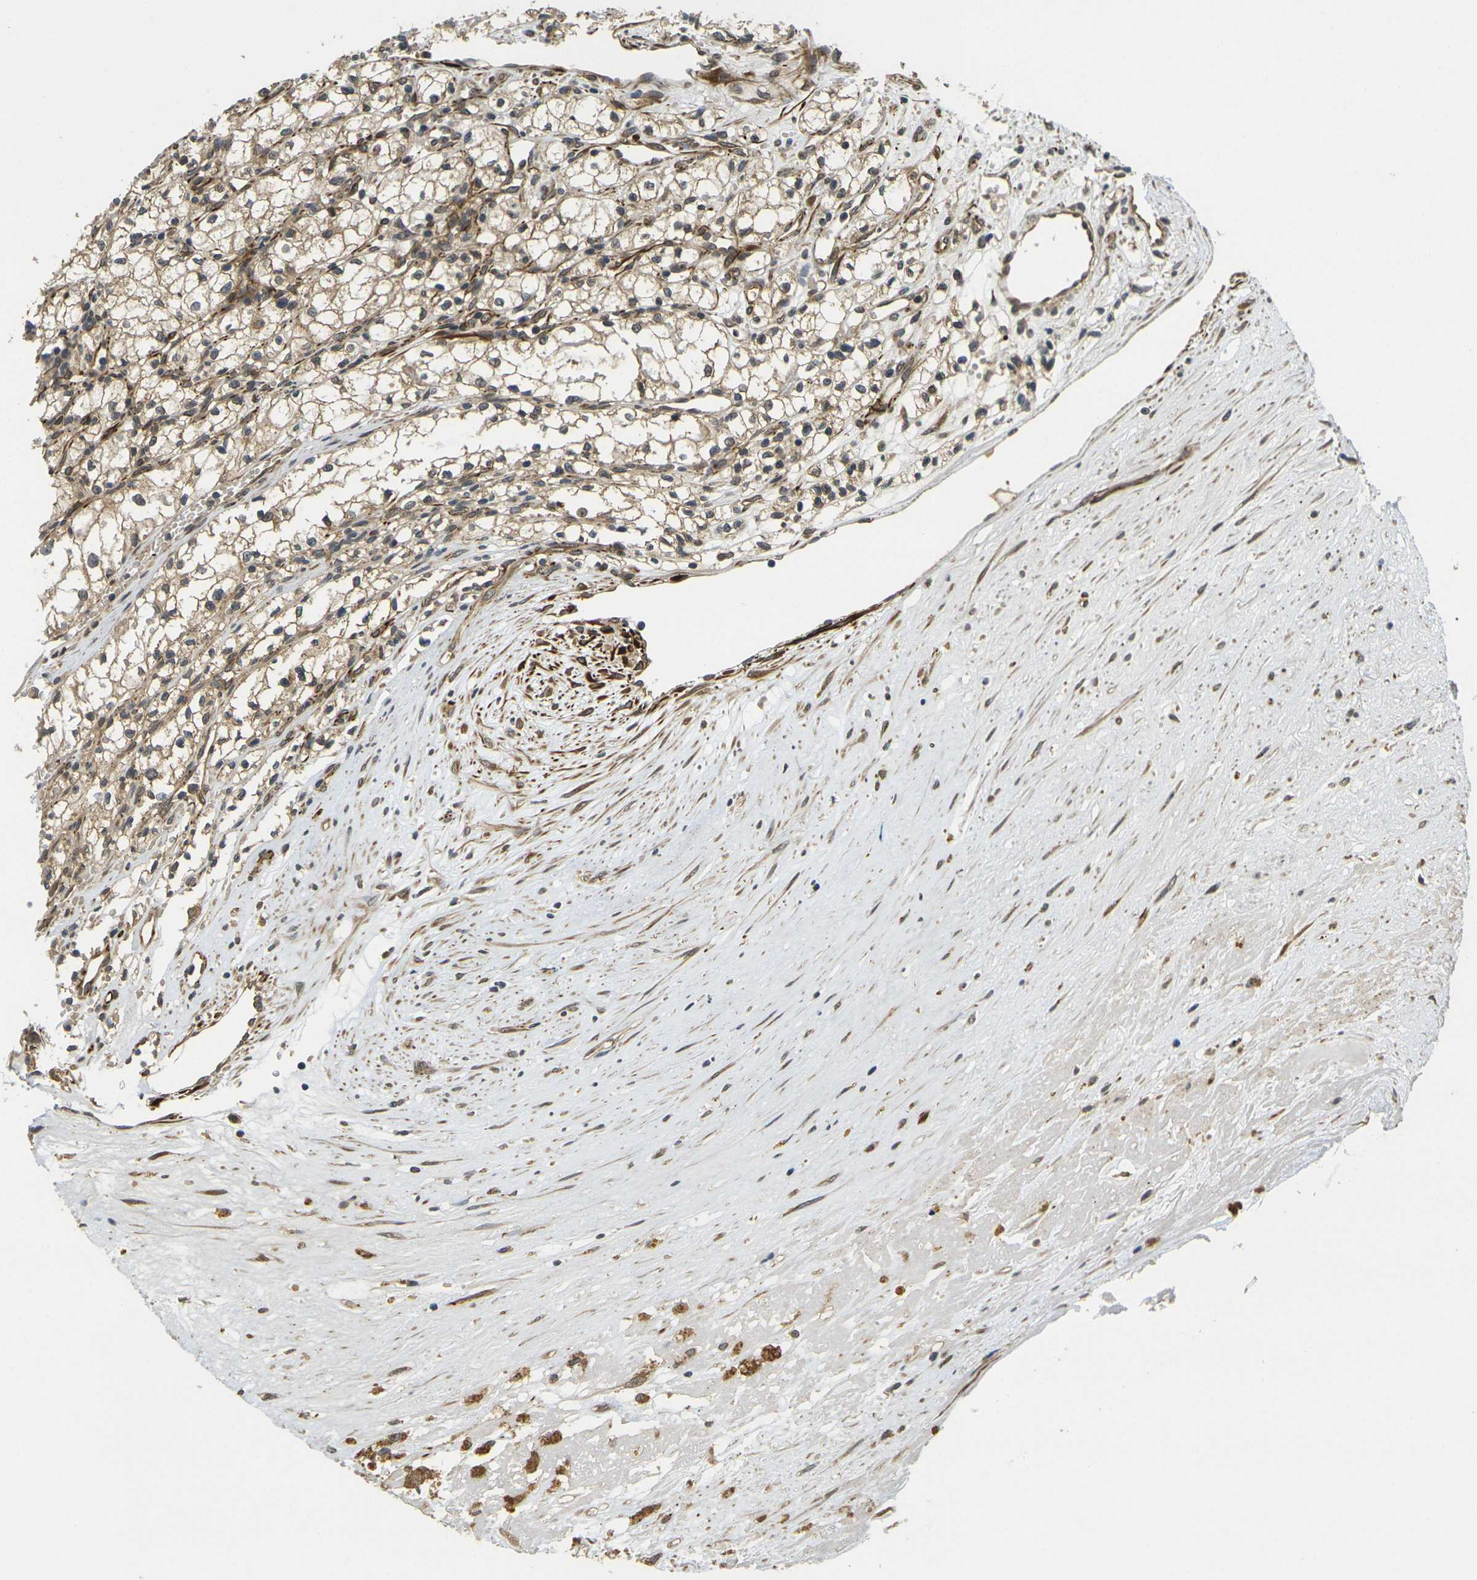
{"staining": {"intensity": "moderate", "quantity": "<25%", "location": "cytoplasmic/membranous"}, "tissue": "renal cancer", "cell_type": "Tumor cells", "image_type": "cancer", "snomed": [{"axis": "morphology", "description": "Normal tissue, NOS"}, {"axis": "morphology", "description": "Adenocarcinoma, NOS"}, {"axis": "topography", "description": "Kidney"}], "caption": "Renal adenocarcinoma stained with a brown dye exhibits moderate cytoplasmic/membranous positive staining in approximately <25% of tumor cells.", "gene": "FUT11", "patient": {"sex": "male", "age": 59}}